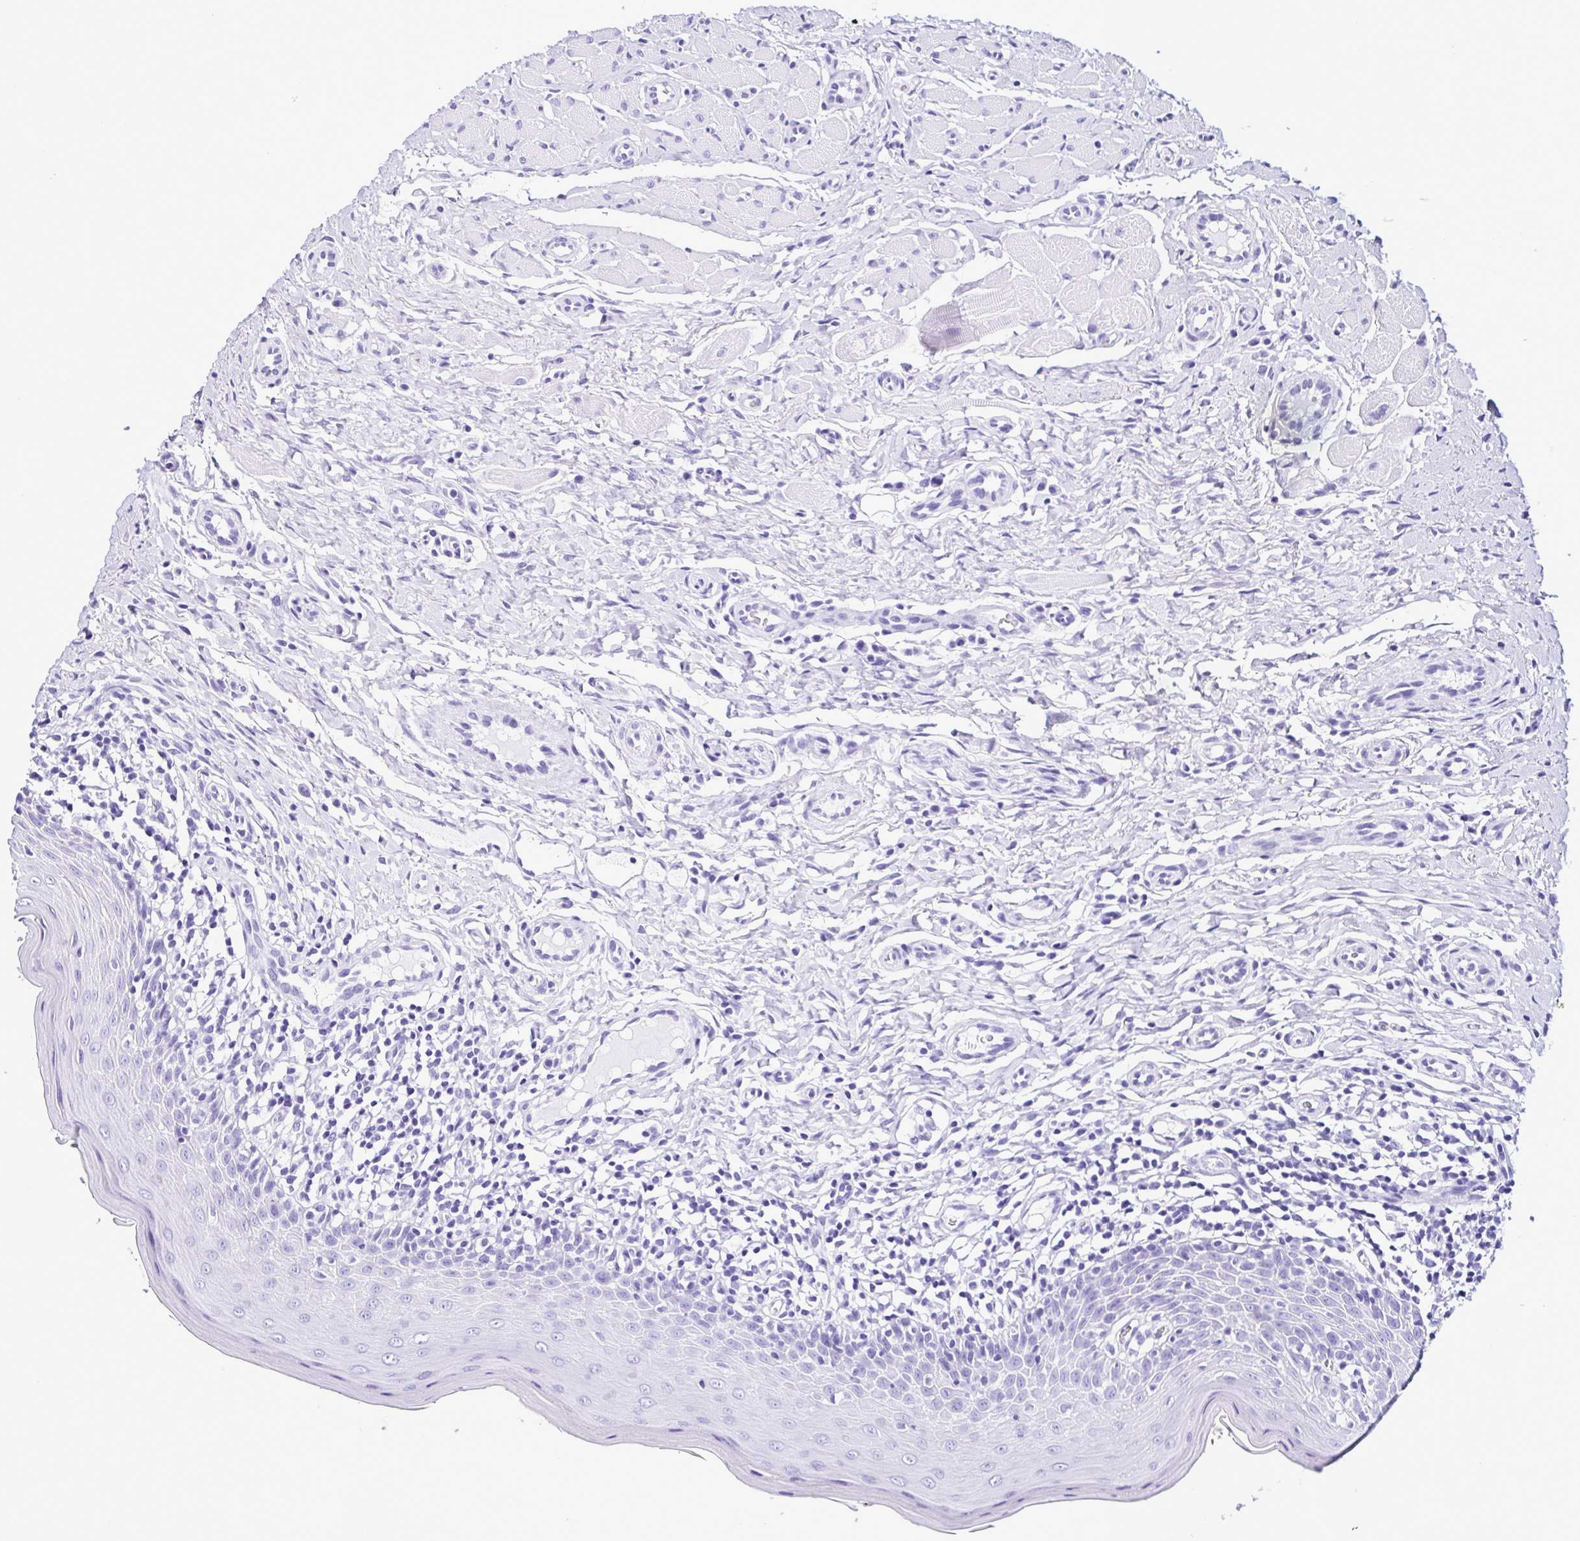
{"staining": {"intensity": "negative", "quantity": "none", "location": "none"}, "tissue": "oral mucosa", "cell_type": "Squamous epithelial cells", "image_type": "normal", "snomed": [{"axis": "morphology", "description": "Normal tissue, NOS"}, {"axis": "topography", "description": "Oral tissue"}, {"axis": "topography", "description": "Tounge, NOS"}], "caption": "This micrograph is of benign oral mucosa stained with IHC to label a protein in brown with the nuclei are counter-stained blue. There is no expression in squamous epithelial cells. Brightfield microscopy of immunohistochemistry stained with DAB (3,3'-diaminobenzidine) (brown) and hematoxylin (blue), captured at high magnification.", "gene": "LMOD2", "patient": {"sex": "female", "age": 58}}